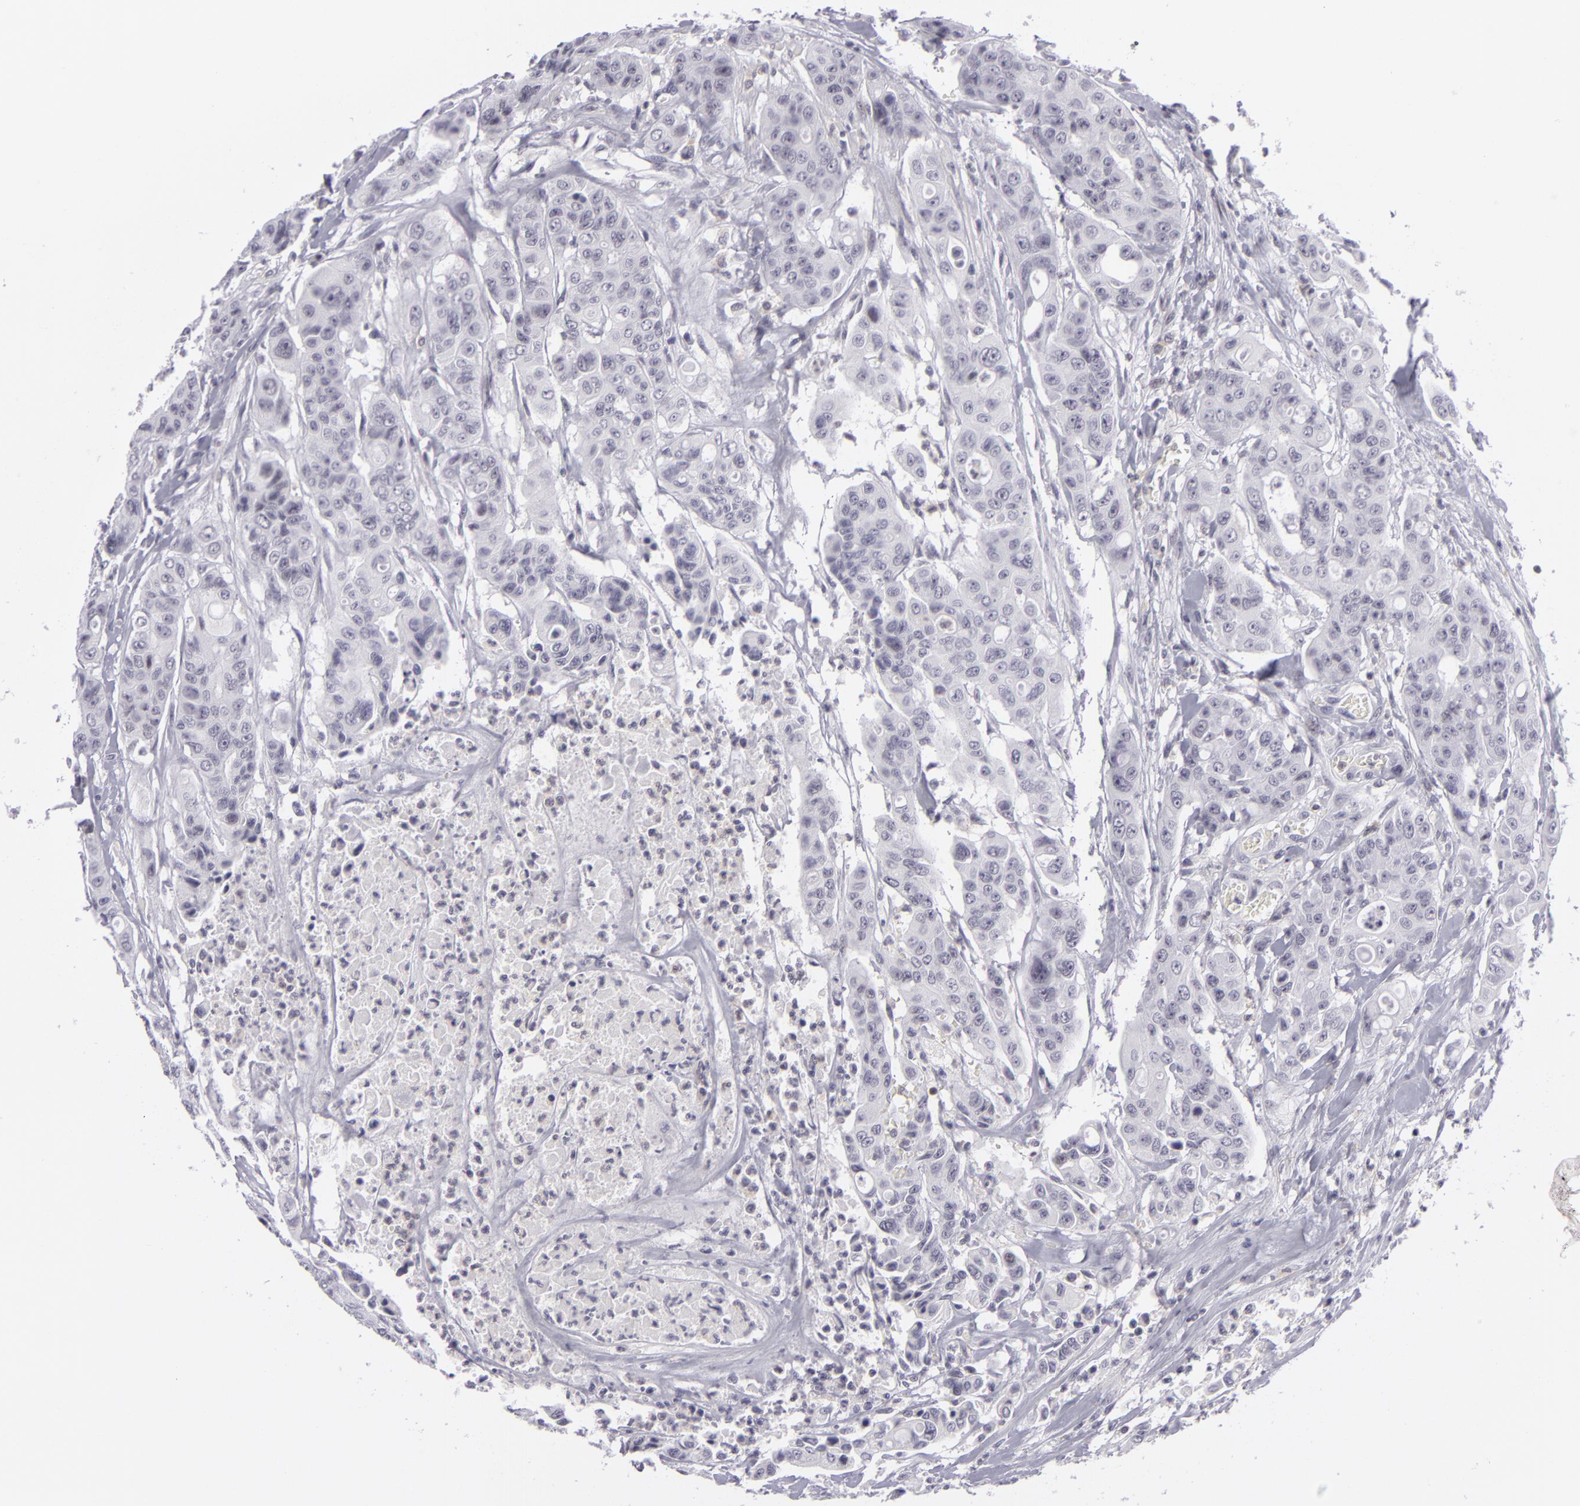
{"staining": {"intensity": "negative", "quantity": "none", "location": "none"}, "tissue": "colorectal cancer", "cell_type": "Tumor cells", "image_type": "cancer", "snomed": [{"axis": "morphology", "description": "Adenocarcinoma, NOS"}, {"axis": "topography", "description": "Colon"}], "caption": "Immunohistochemistry of adenocarcinoma (colorectal) demonstrates no positivity in tumor cells.", "gene": "KCNAB2", "patient": {"sex": "female", "age": 70}}